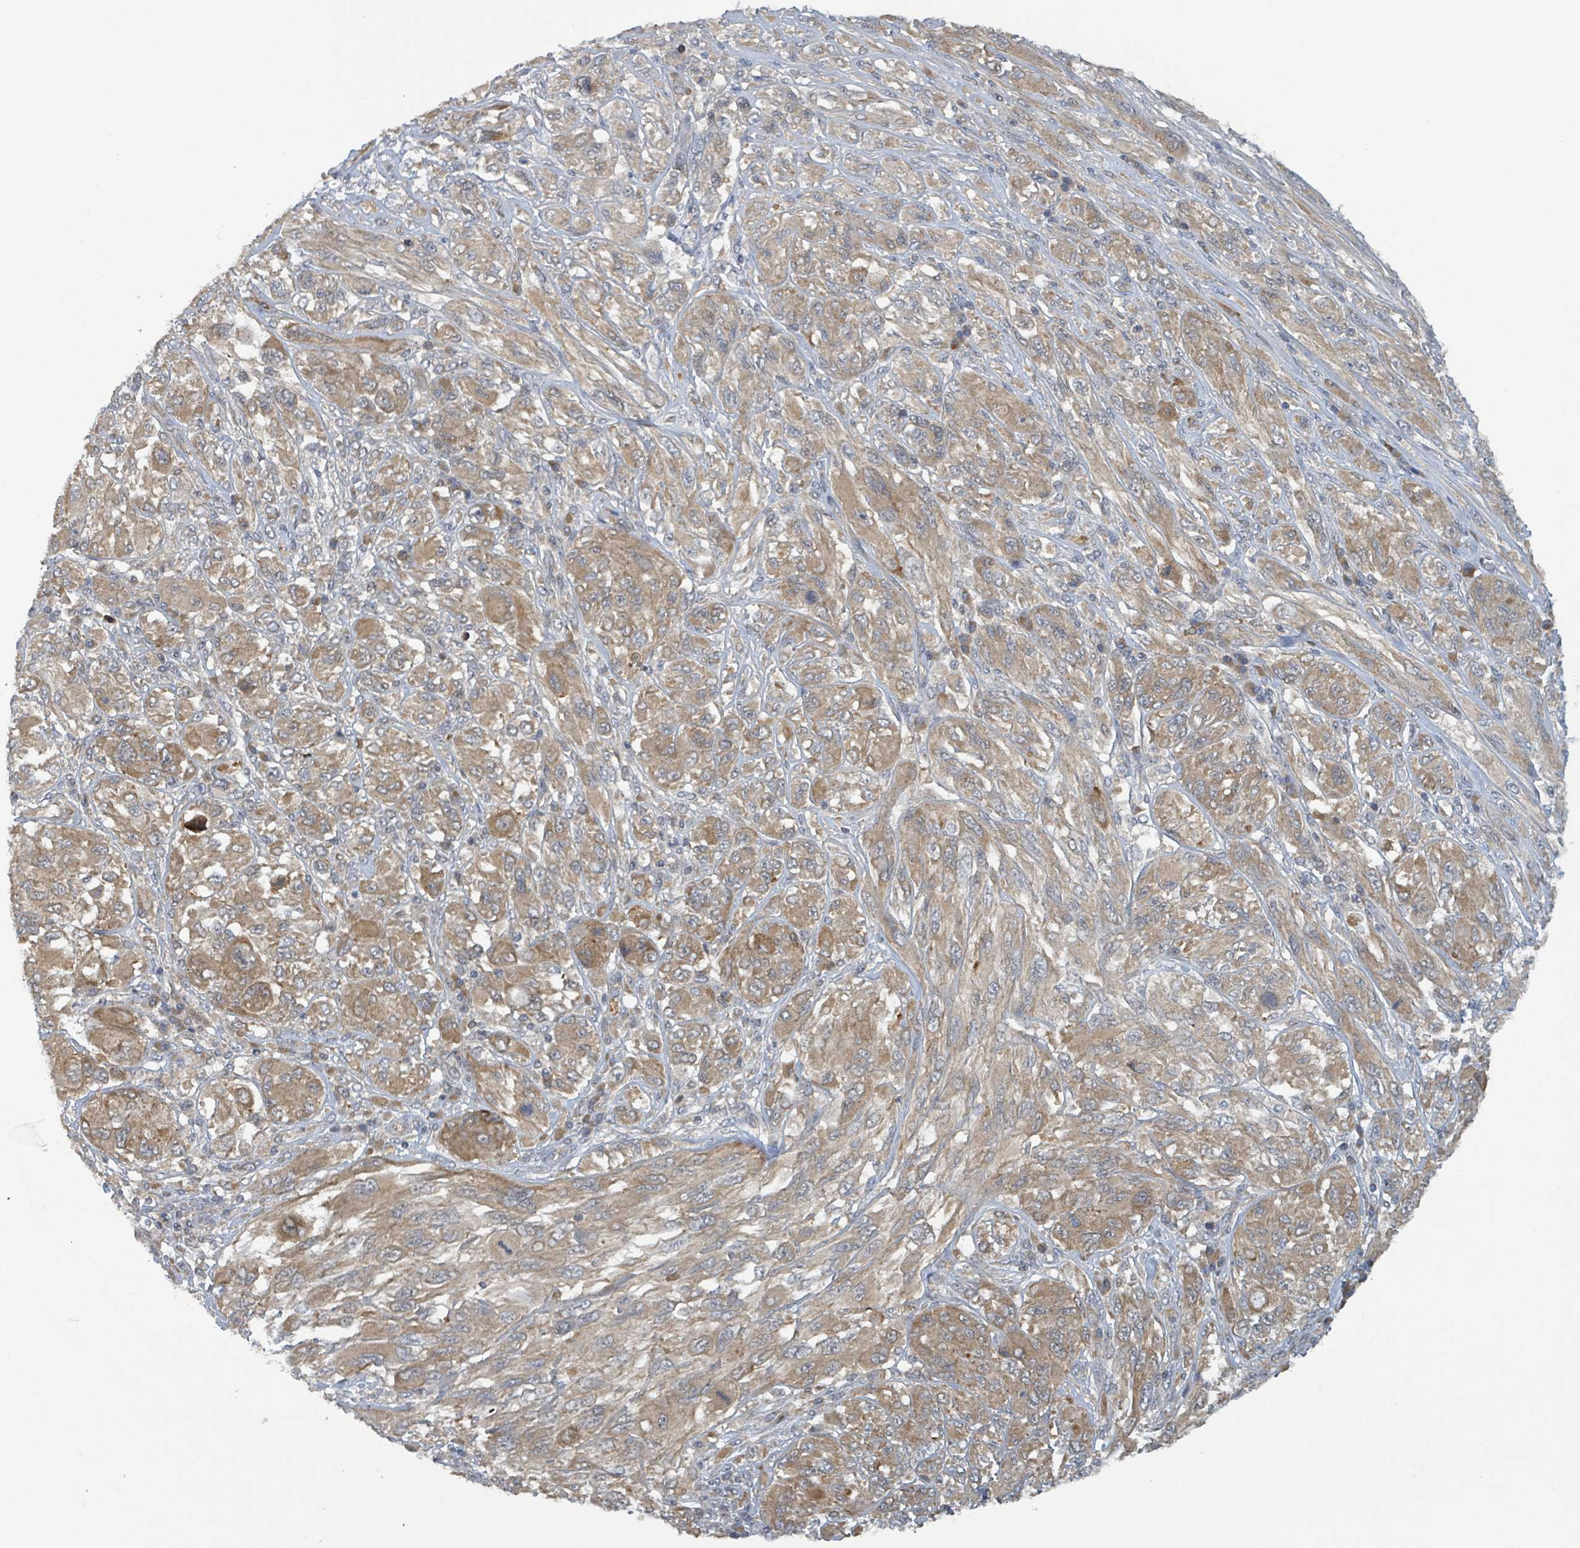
{"staining": {"intensity": "moderate", "quantity": ">75%", "location": "cytoplasmic/membranous"}, "tissue": "melanoma", "cell_type": "Tumor cells", "image_type": "cancer", "snomed": [{"axis": "morphology", "description": "Malignant melanoma, NOS"}, {"axis": "topography", "description": "Skin"}], "caption": "Immunohistochemistry of malignant melanoma exhibits medium levels of moderate cytoplasmic/membranous expression in approximately >75% of tumor cells.", "gene": "CCDC121", "patient": {"sex": "female", "age": 91}}